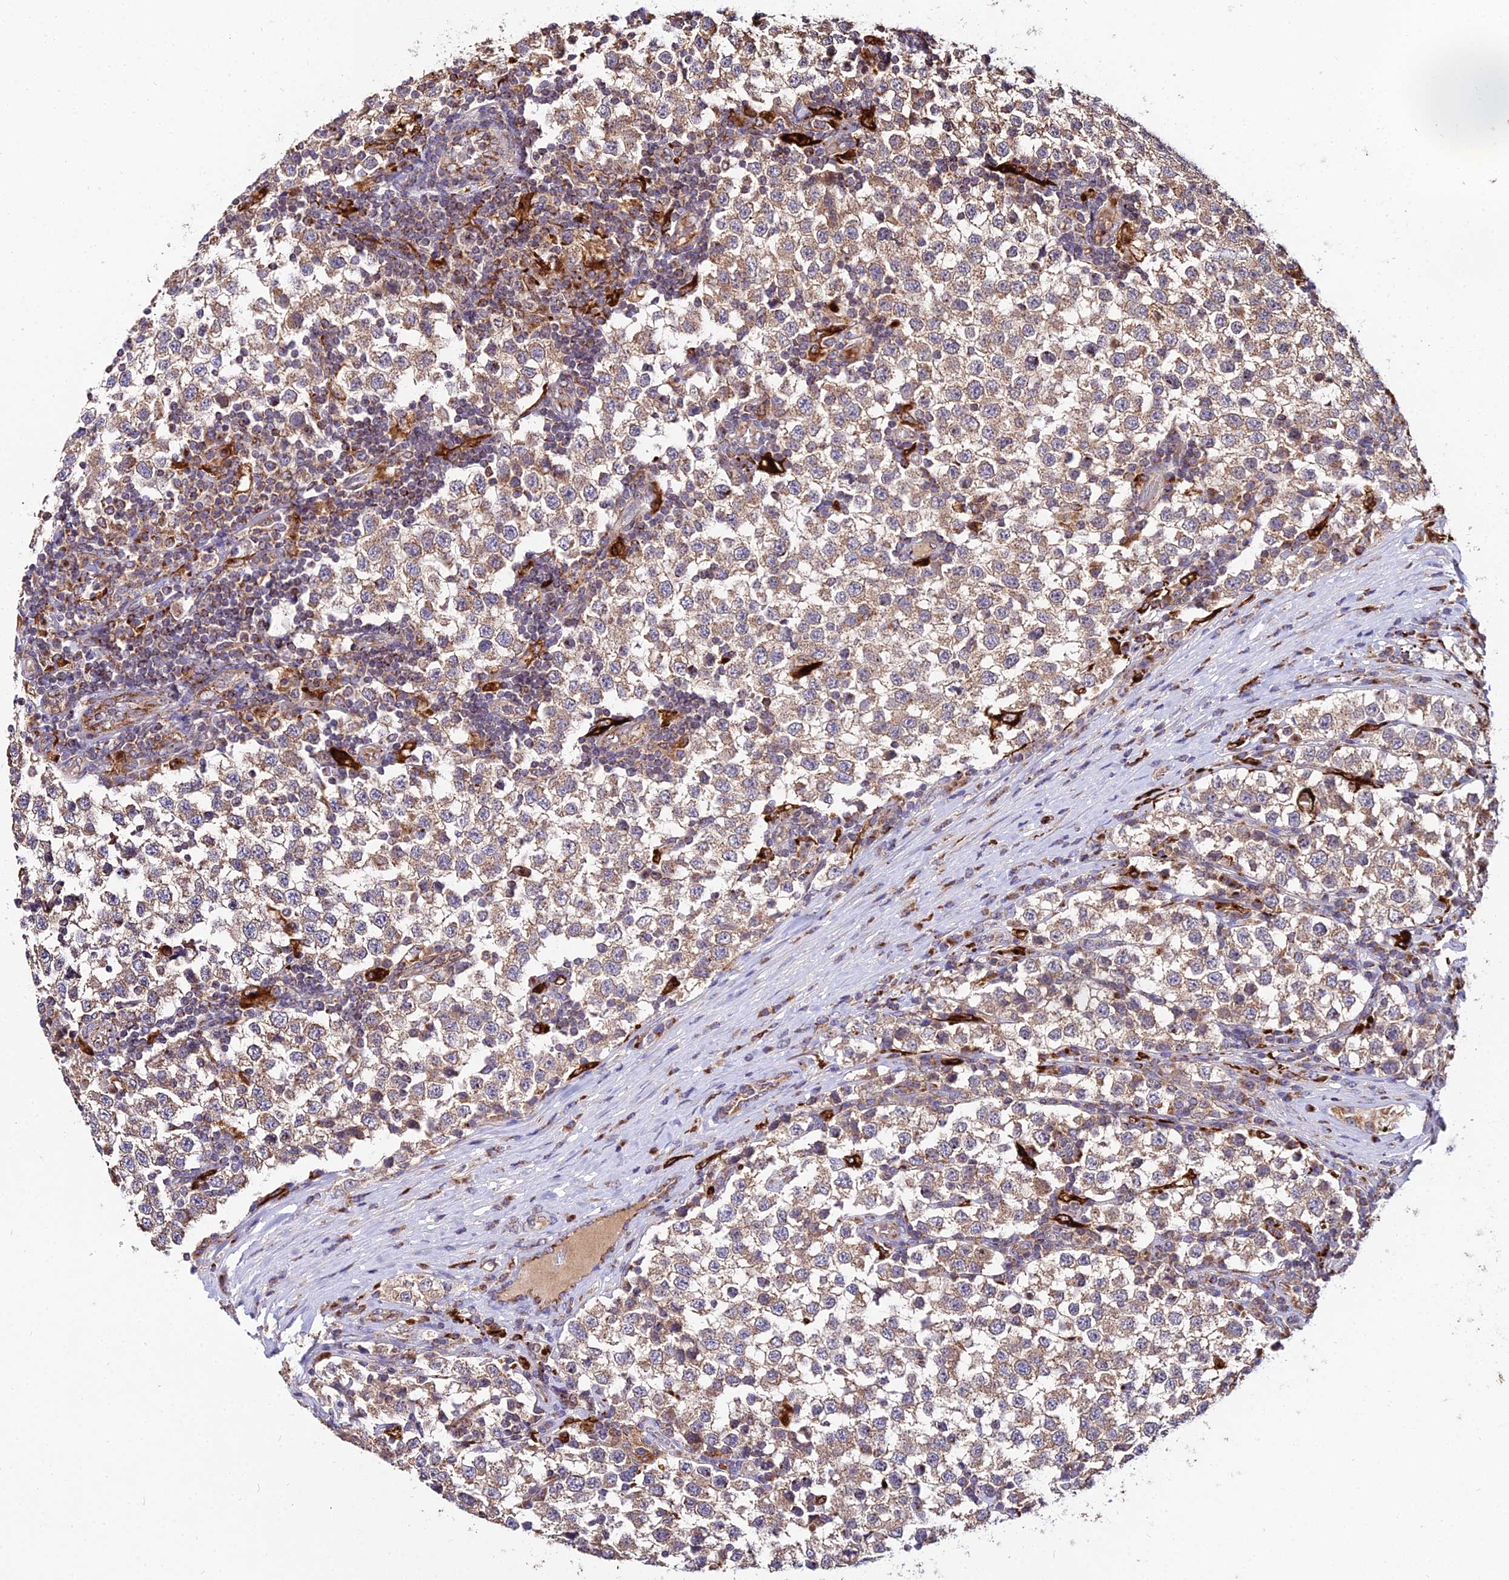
{"staining": {"intensity": "moderate", "quantity": ">75%", "location": "cytoplasmic/membranous"}, "tissue": "testis cancer", "cell_type": "Tumor cells", "image_type": "cancer", "snomed": [{"axis": "morphology", "description": "Seminoma, NOS"}, {"axis": "topography", "description": "Testis"}], "caption": "The micrograph exhibits a brown stain indicating the presence of a protein in the cytoplasmic/membranous of tumor cells in testis seminoma. The staining is performed using DAB (3,3'-diaminobenzidine) brown chromogen to label protein expression. The nuclei are counter-stained blue using hematoxylin.", "gene": "PEX19", "patient": {"sex": "male", "age": 34}}